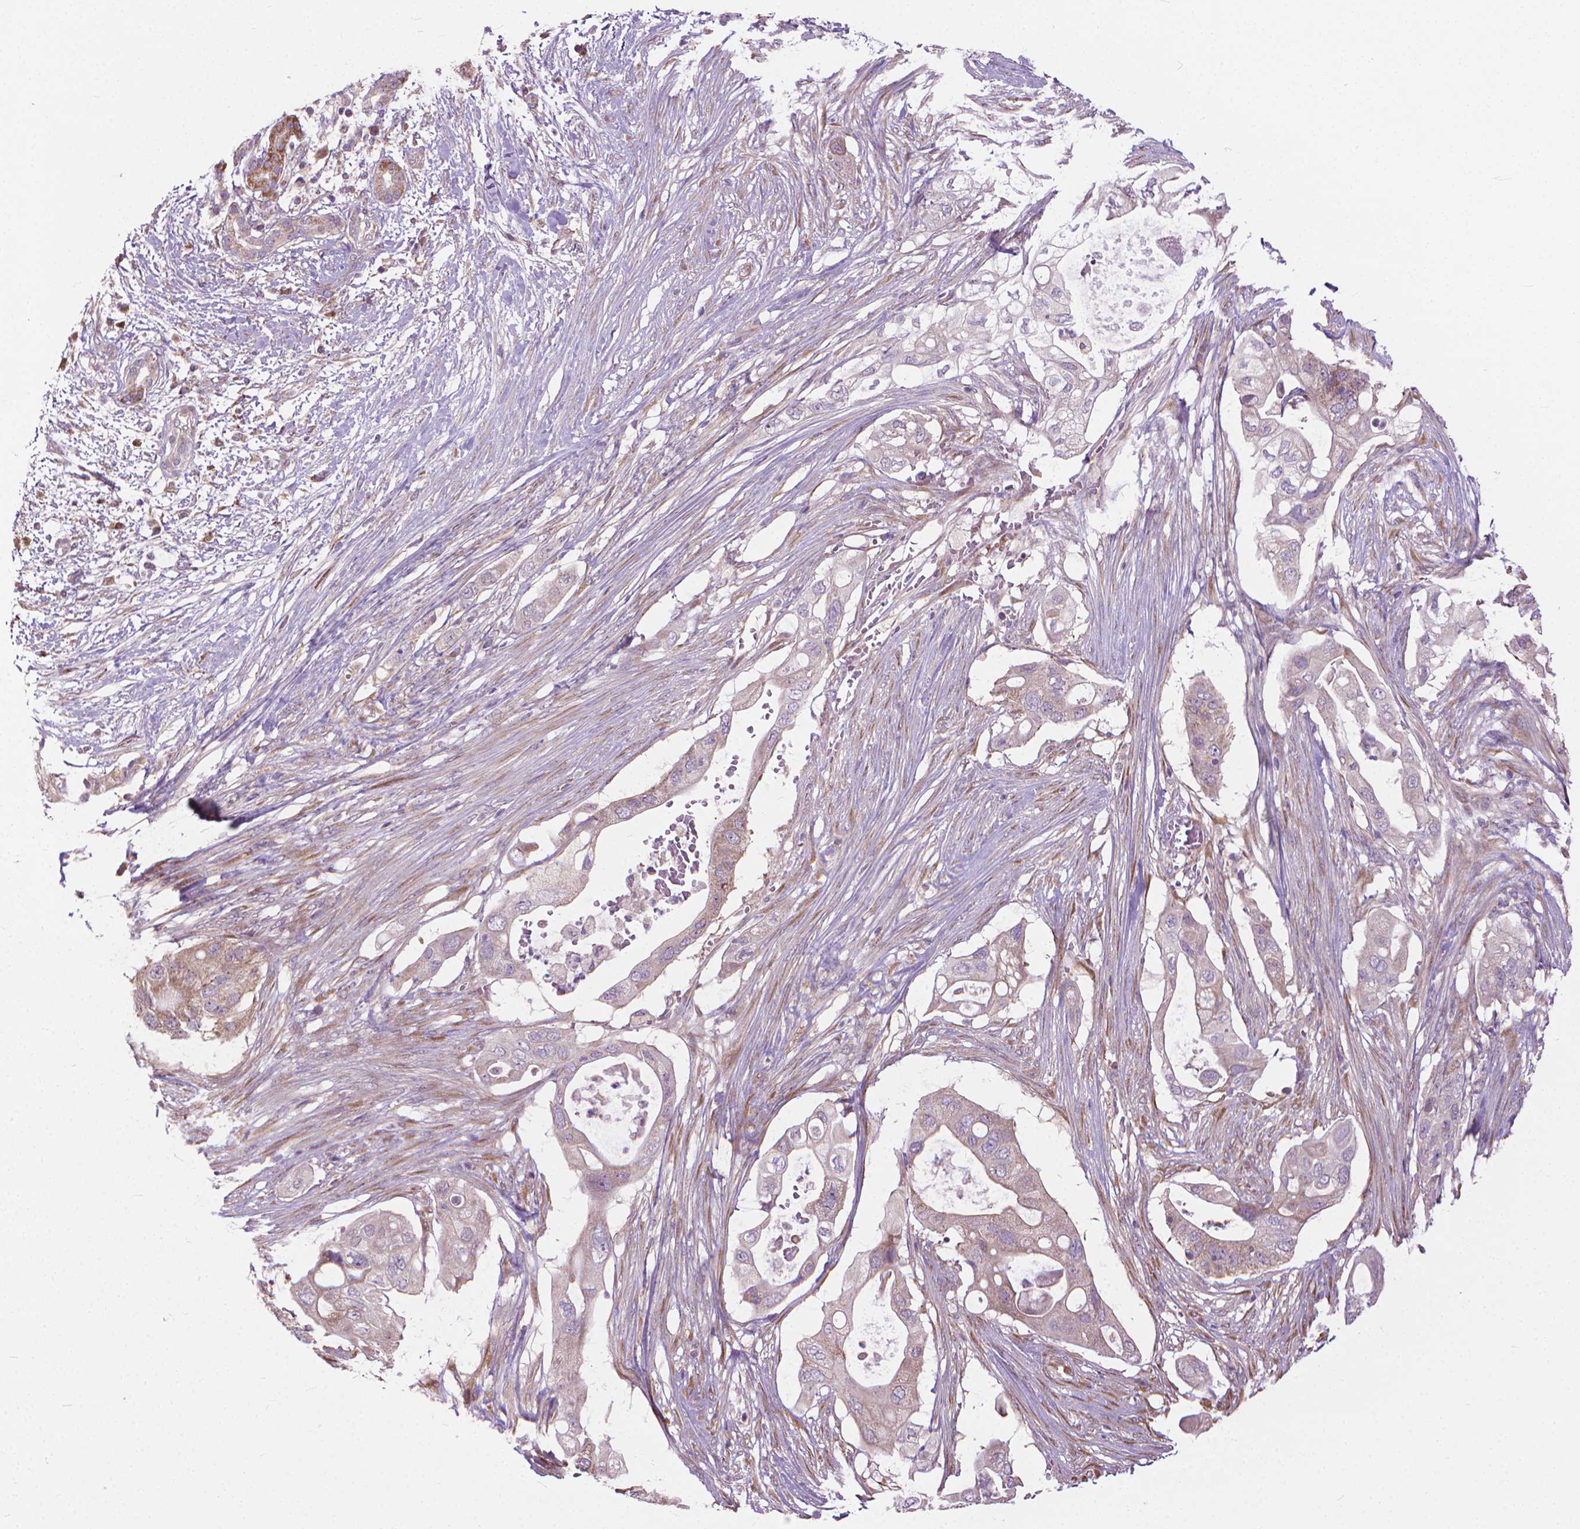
{"staining": {"intensity": "weak", "quantity": "<25%", "location": "cytoplasmic/membranous"}, "tissue": "pancreatic cancer", "cell_type": "Tumor cells", "image_type": "cancer", "snomed": [{"axis": "morphology", "description": "Adenocarcinoma, NOS"}, {"axis": "topography", "description": "Pancreas"}], "caption": "The photomicrograph demonstrates no staining of tumor cells in pancreatic cancer.", "gene": "NUDT1", "patient": {"sex": "female", "age": 72}}